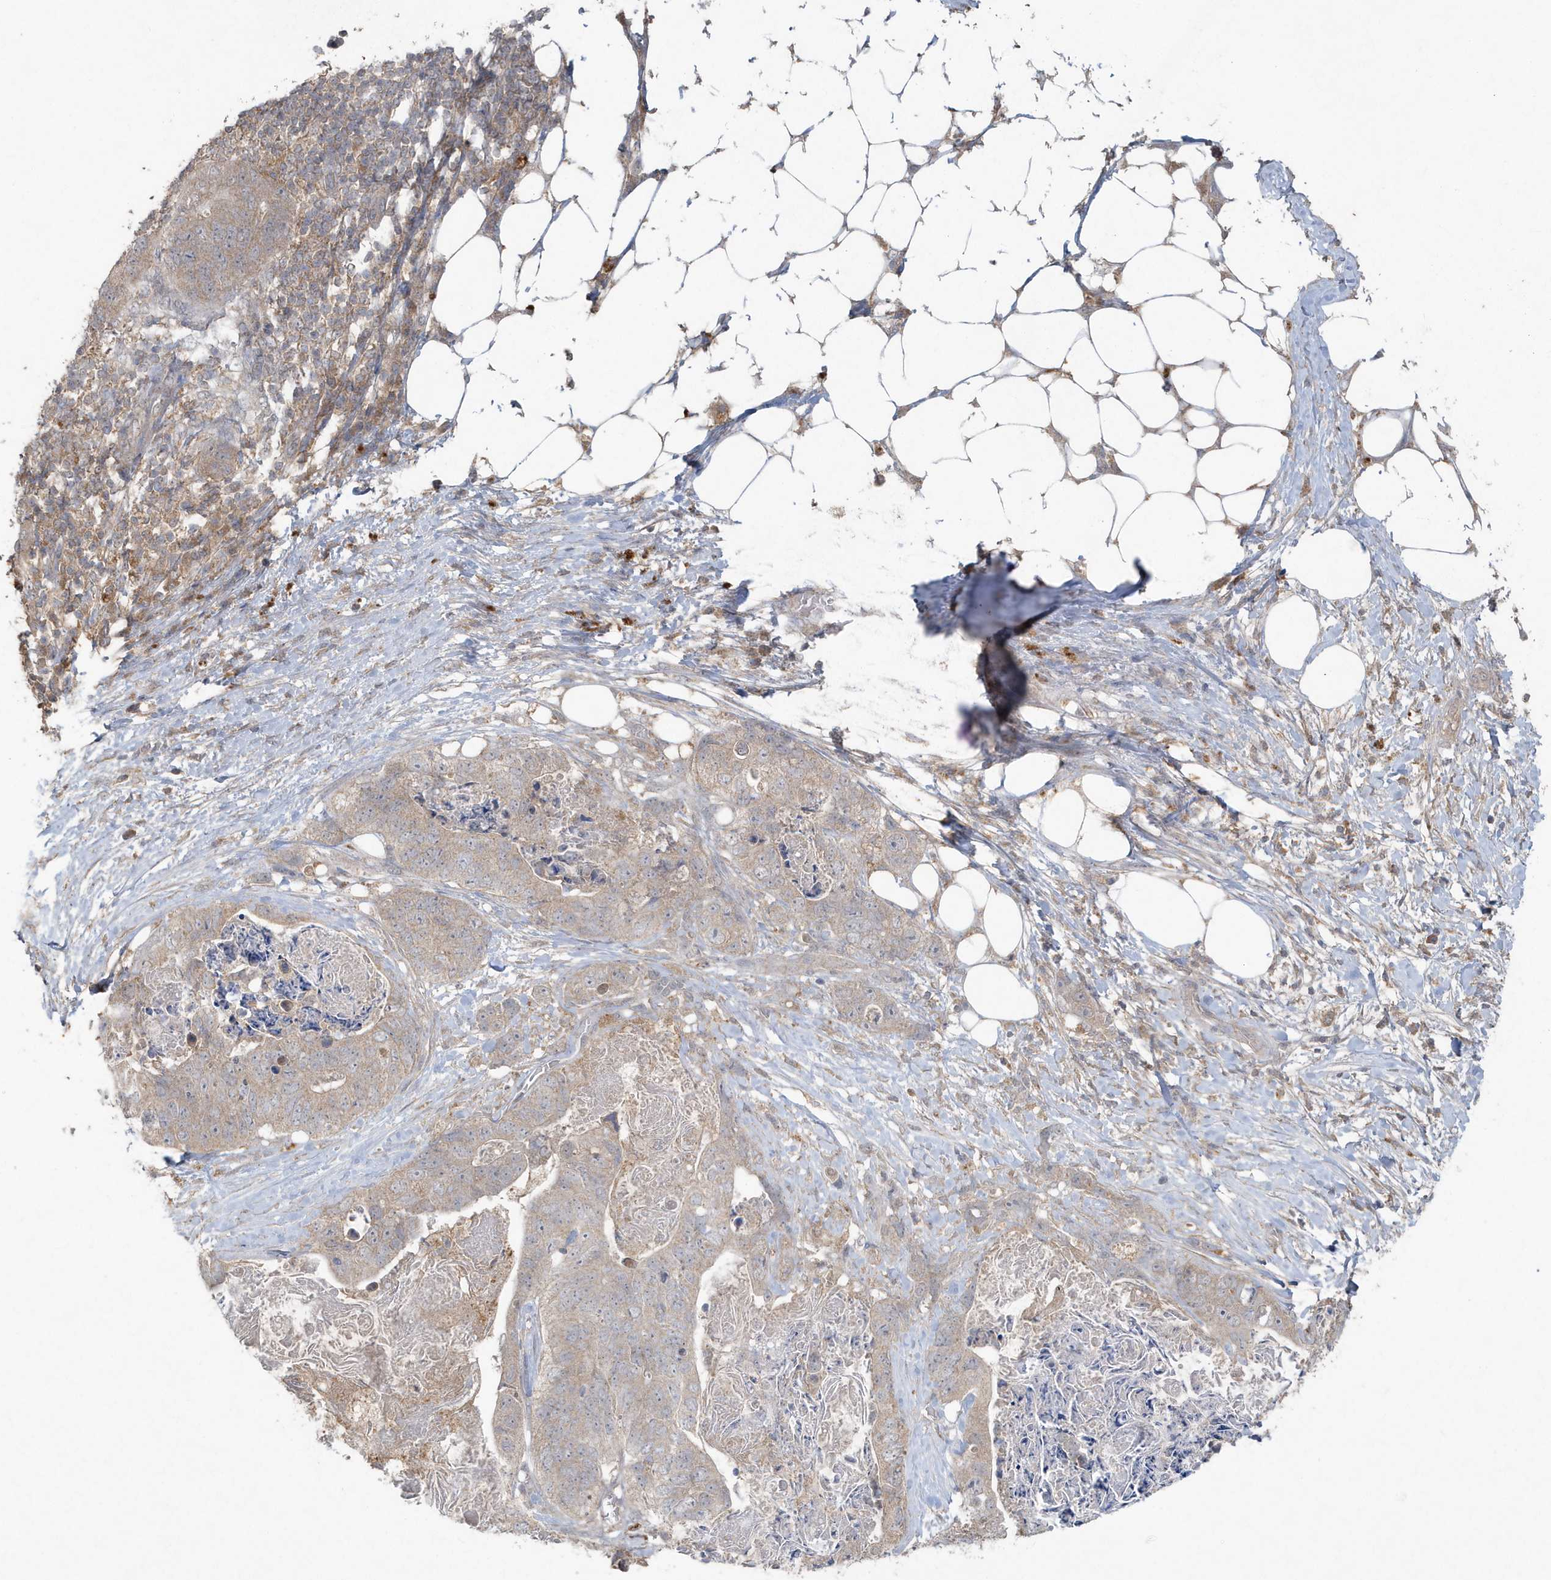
{"staining": {"intensity": "weak", "quantity": ">75%", "location": "cytoplasmic/membranous"}, "tissue": "stomach cancer", "cell_type": "Tumor cells", "image_type": "cancer", "snomed": [{"axis": "morphology", "description": "Adenocarcinoma, NOS"}, {"axis": "topography", "description": "Stomach"}], "caption": "Stomach cancer tissue reveals weak cytoplasmic/membranous positivity in approximately >75% of tumor cells, visualized by immunohistochemistry.", "gene": "C1RL", "patient": {"sex": "female", "age": 89}}